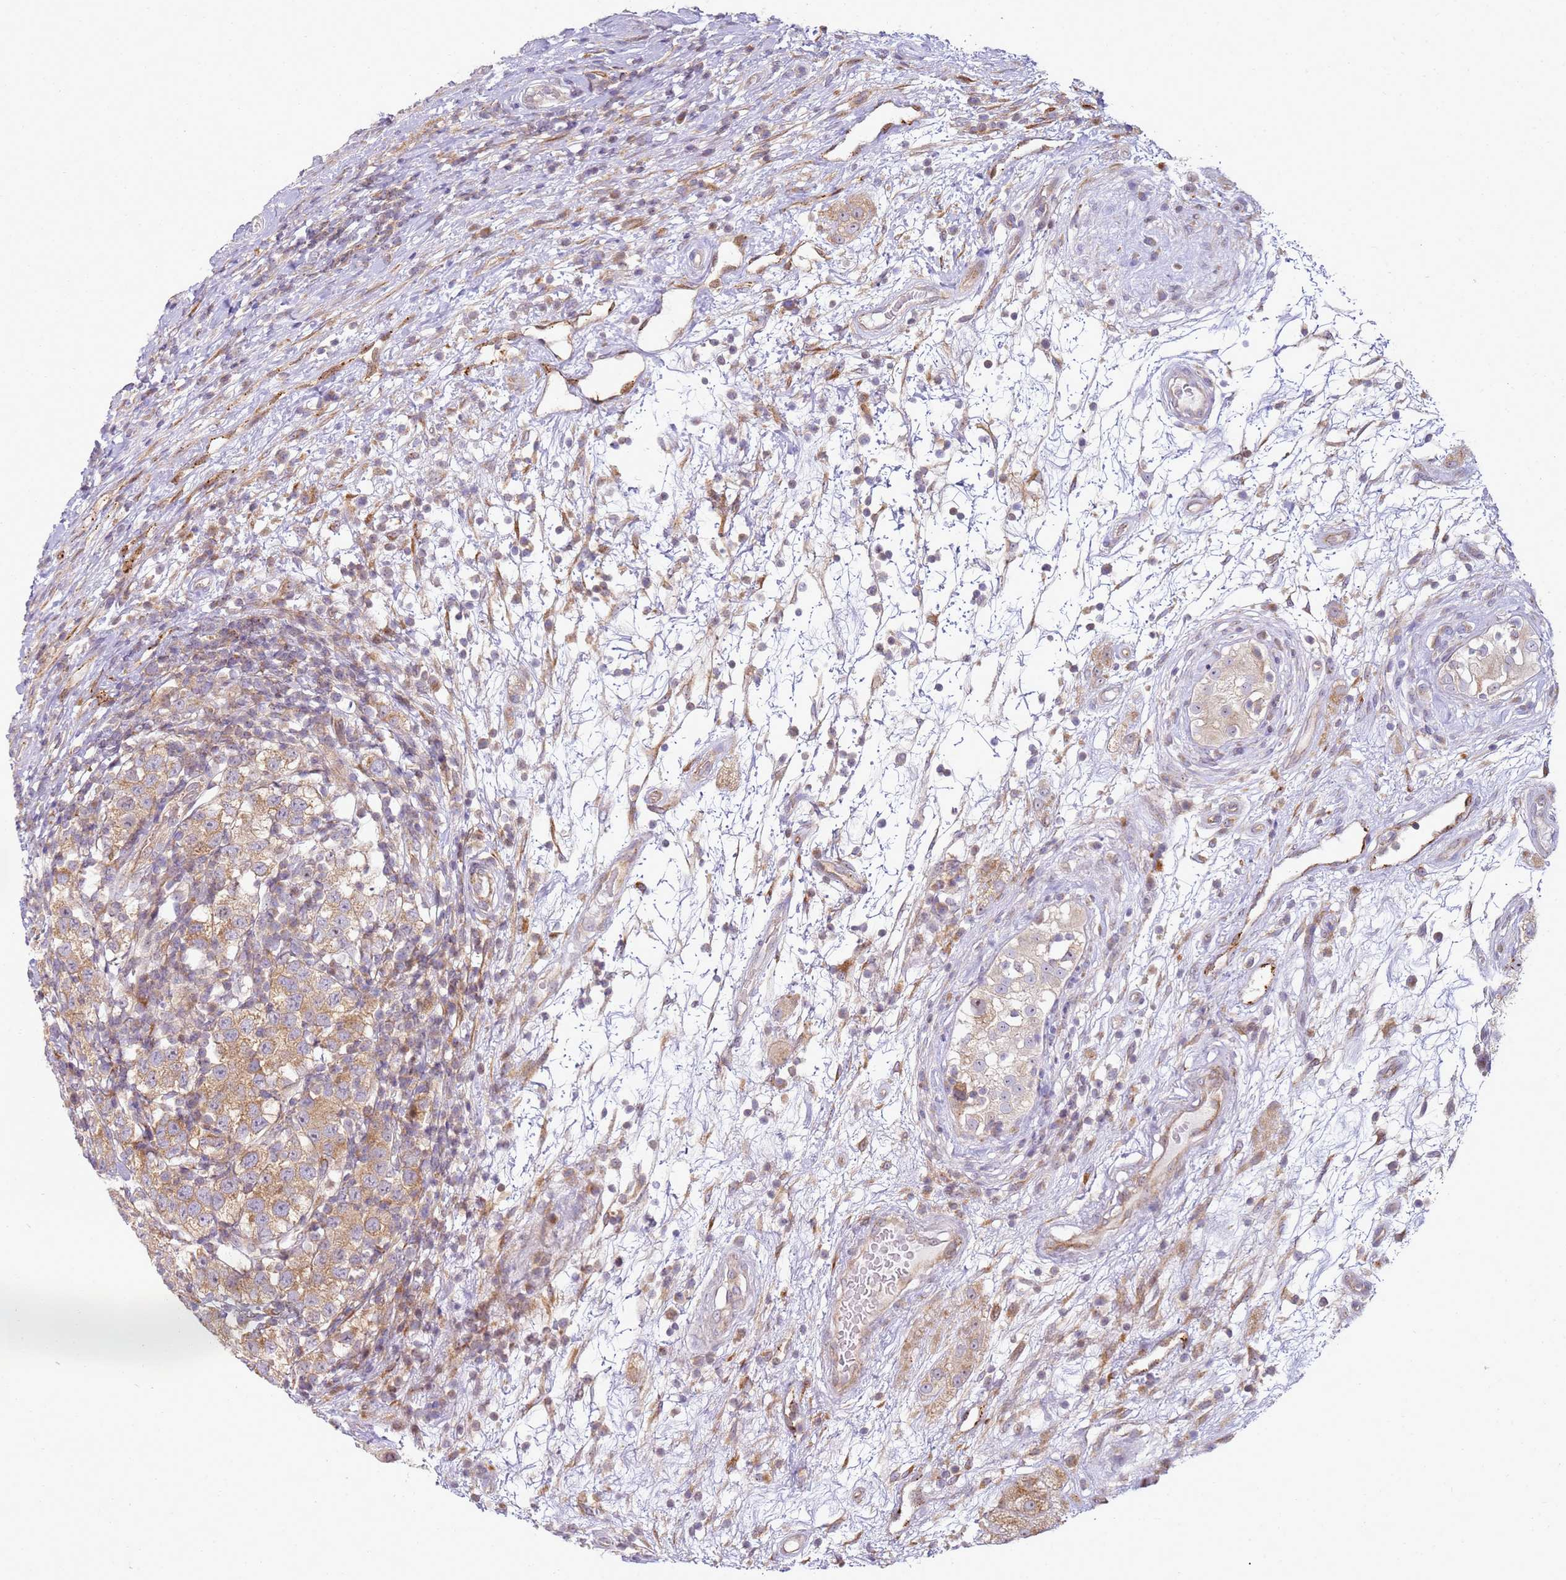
{"staining": {"intensity": "moderate", "quantity": ">75%", "location": "cytoplasmic/membranous"}, "tissue": "testis cancer", "cell_type": "Tumor cells", "image_type": "cancer", "snomed": [{"axis": "morphology", "description": "Seminoma, NOS"}, {"axis": "topography", "description": "Testis"}], "caption": "Protein staining reveals moderate cytoplasmic/membranous staining in approximately >75% of tumor cells in seminoma (testis).", "gene": "GRAP", "patient": {"sex": "male", "age": 34}}